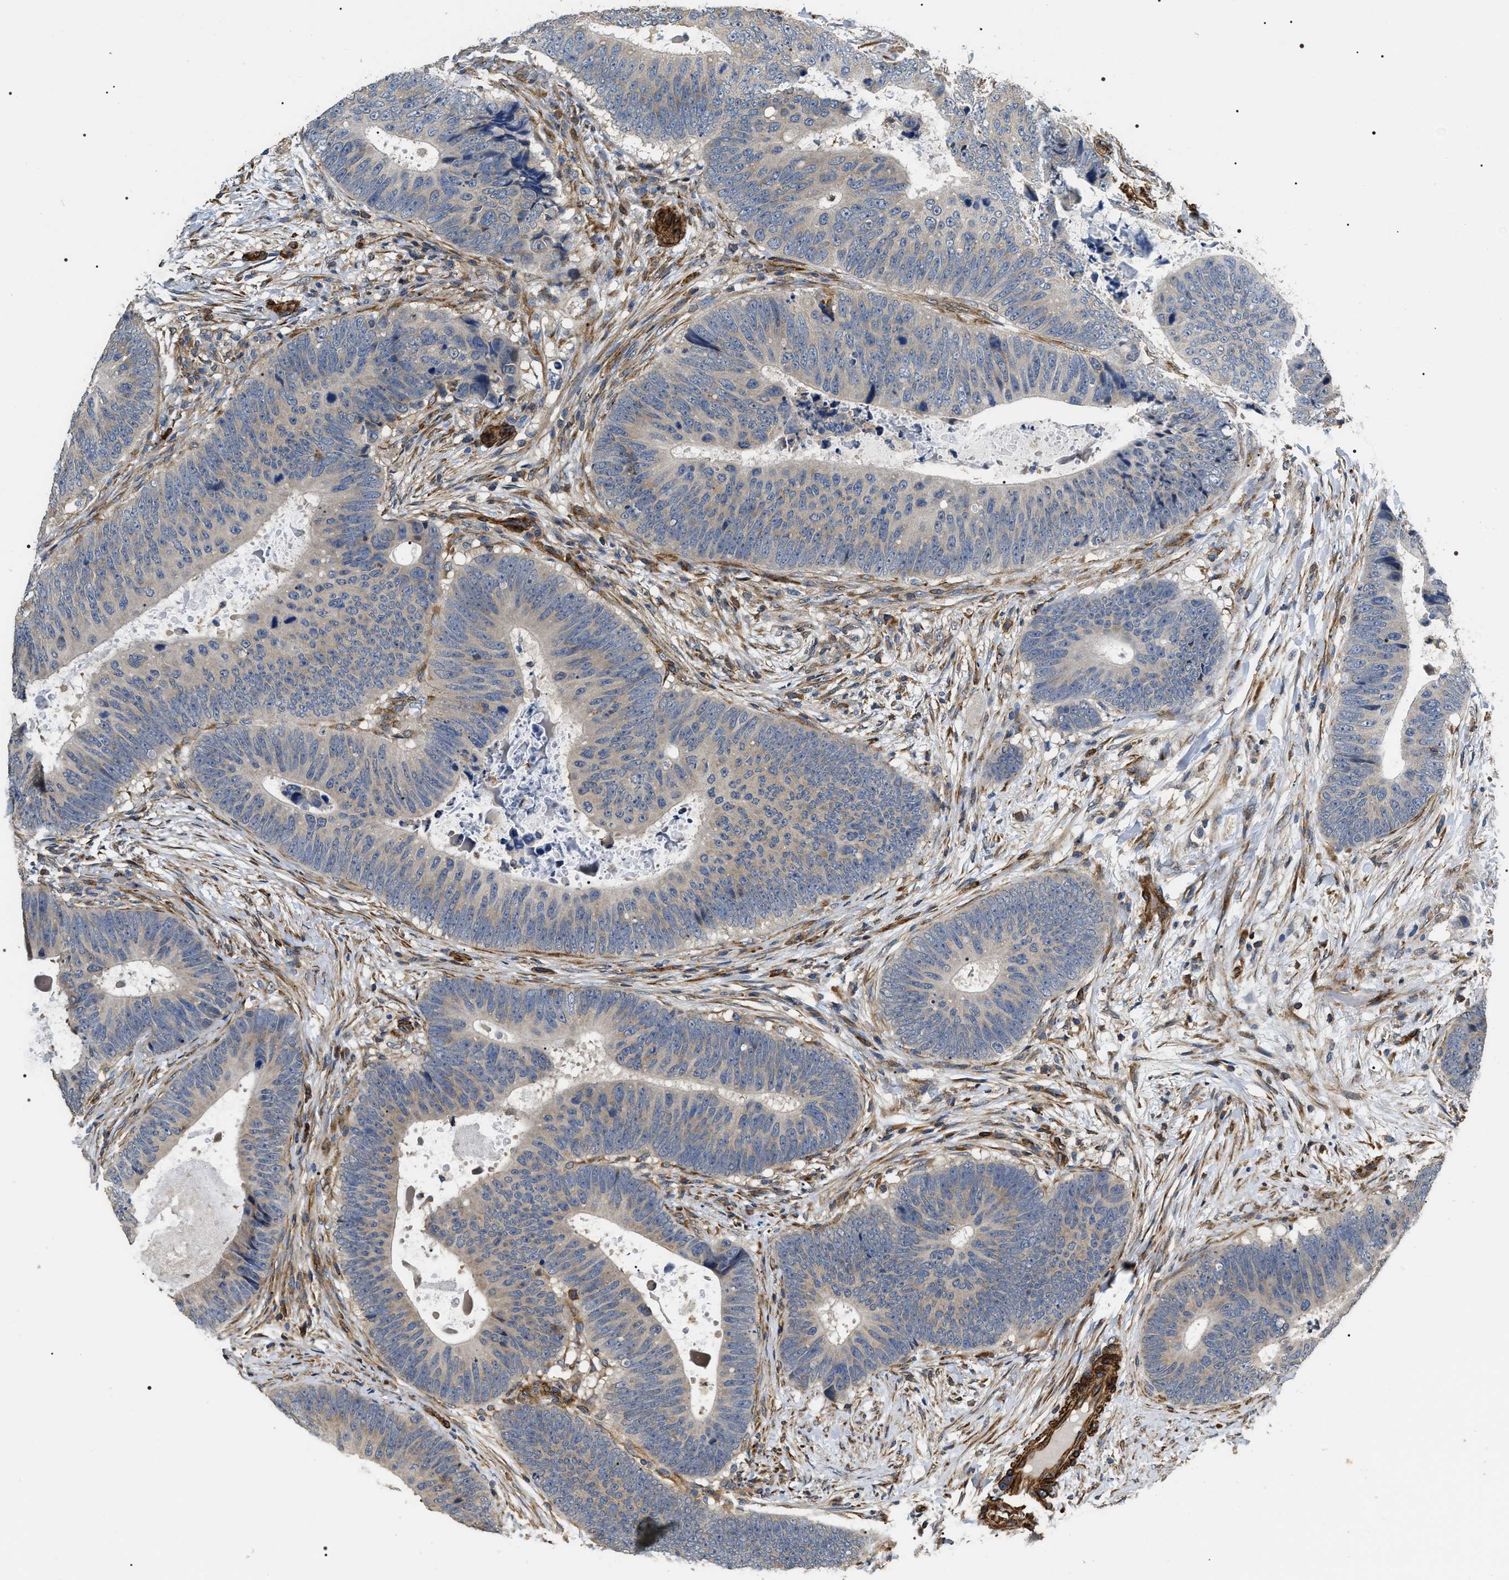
{"staining": {"intensity": "weak", "quantity": "<25%", "location": "cytoplasmic/membranous"}, "tissue": "colorectal cancer", "cell_type": "Tumor cells", "image_type": "cancer", "snomed": [{"axis": "morphology", "description": "Adenocarcinoma, NOS"}, {"axis": "topography", "description": "Colon"}], "caption": "Immunohistochemistry photomicrograph of neoplastic tissue: human colorectal cancer stained with DAB (3,3'-diaminobenzidine) shows no significant protein expression in tumor cells.", "gene": "ZC3HAV1L", "patient": {"sex": "male", "age": 56}}